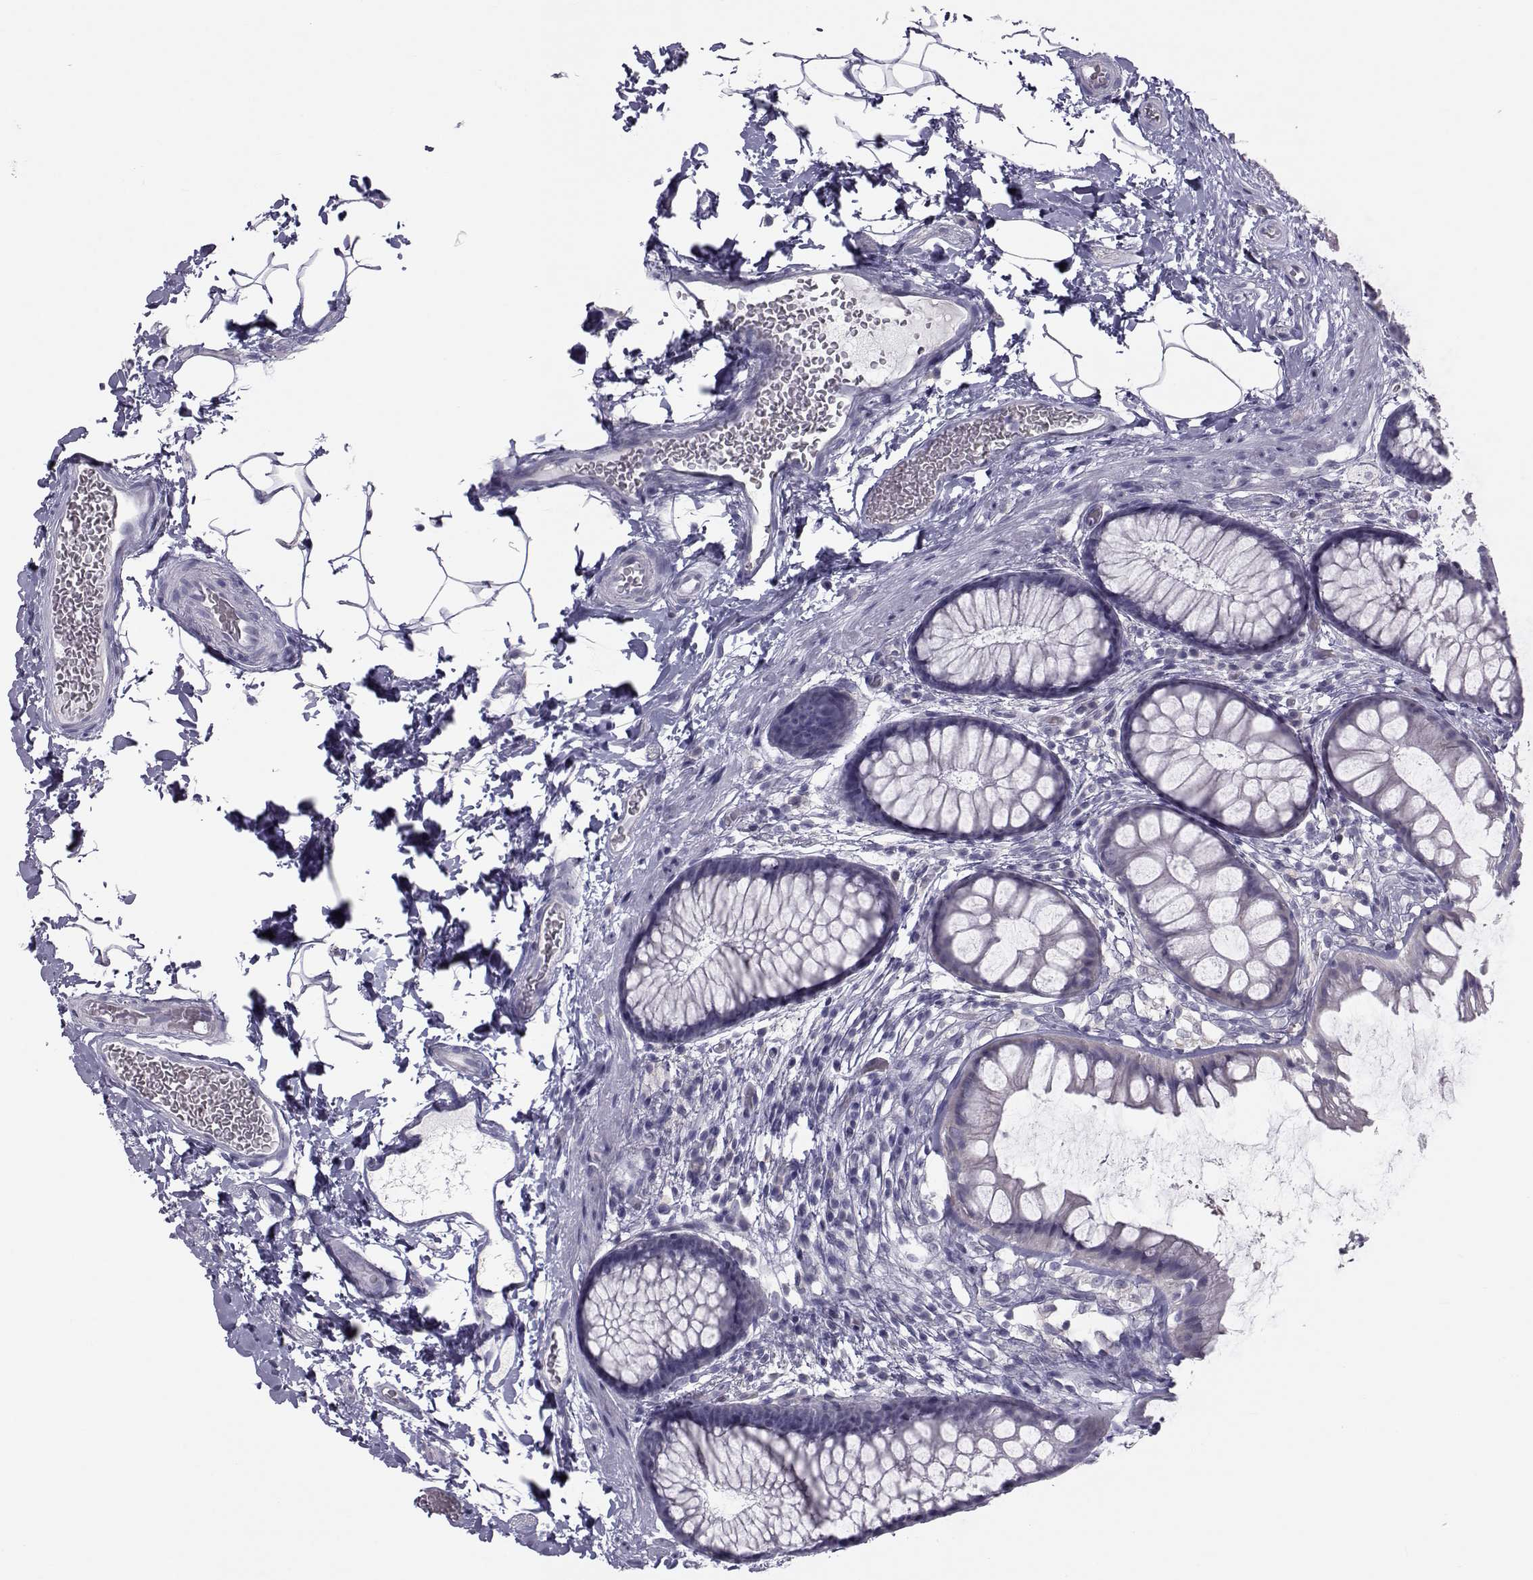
{"staining": {"intensity": "negative", "quantity": "none", "location": "none"}, "tissue": "rectum", "cell_type": "Glandular cells", "image_type": "normal", "snomed": [{"axis": "morphology", "description": "Normal tissue, NOS"}, {"axis": "topography", "description": "Rectum"}], "caption": "DAB (3,3'-diaminobenzidine) immunohistochemical staining of normal human rectum reveals no significant staining in glandular cells. (Immunohistochemistry, brightfield microscopy, high magnification).", "gene": "GARIN3", "patient": {"sex": "female", "age": 62}}